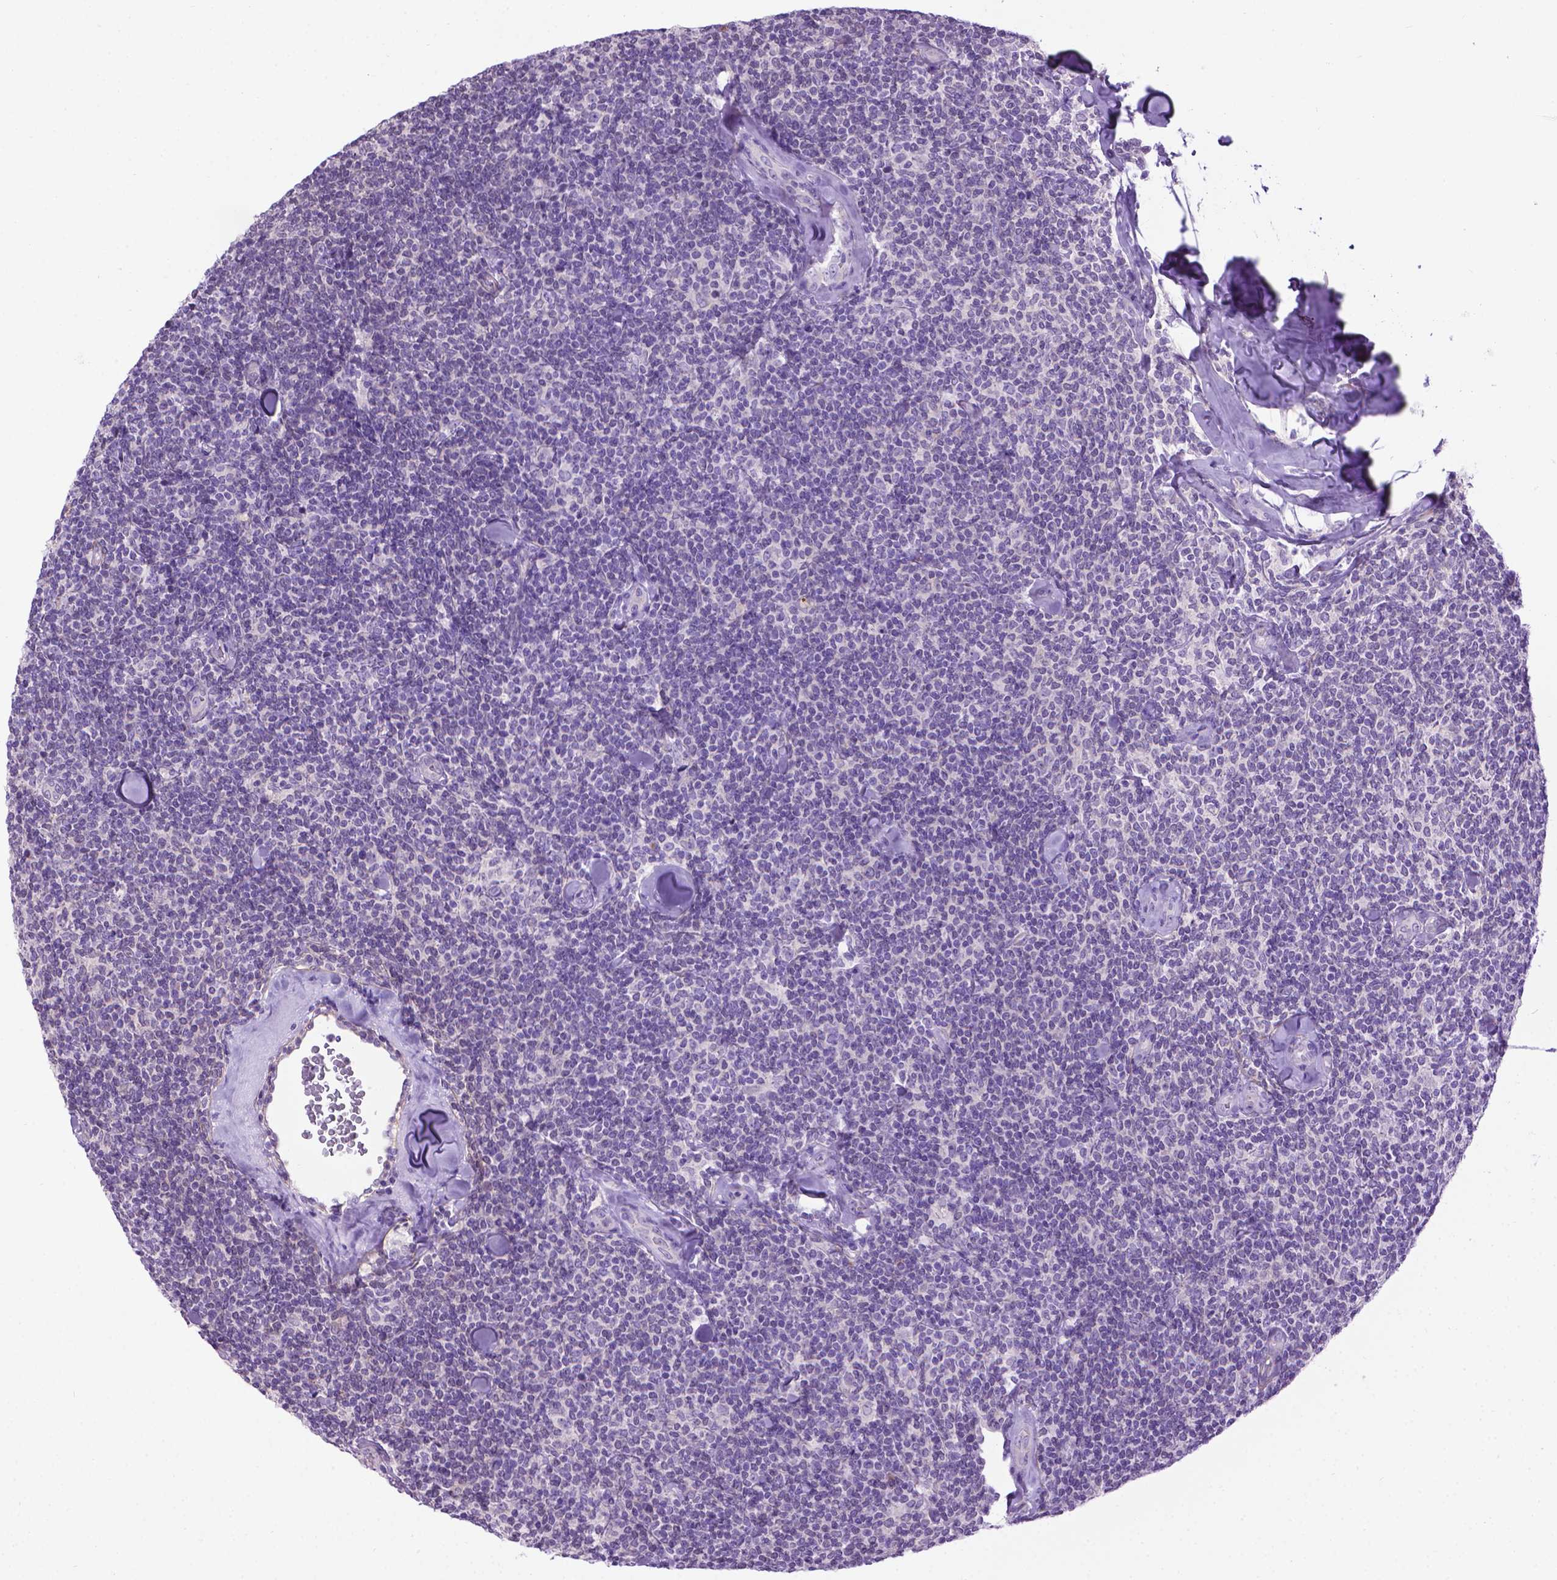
{"staining": {"intensity": "negative", "quantity": "none", "location": "none"}, "tissue": "lymphoma", "cell_type": "Tumor cells", "image_type": "cancer", "snomed": [{"axis": "morphology", "description": "Malignant lymphoma, non-Hodgkin's type, Low grade"}, {"axis": "topography", "description": "Lymph node"}], "caption": "IHC image of low-grade malignant lymphoma, non-Hodgkin's type stained for a protein (brown), which demonstrates no positivity in tumor cells.", "gene": "AQP10", "patient": {"sex": "female", "age": 56}}